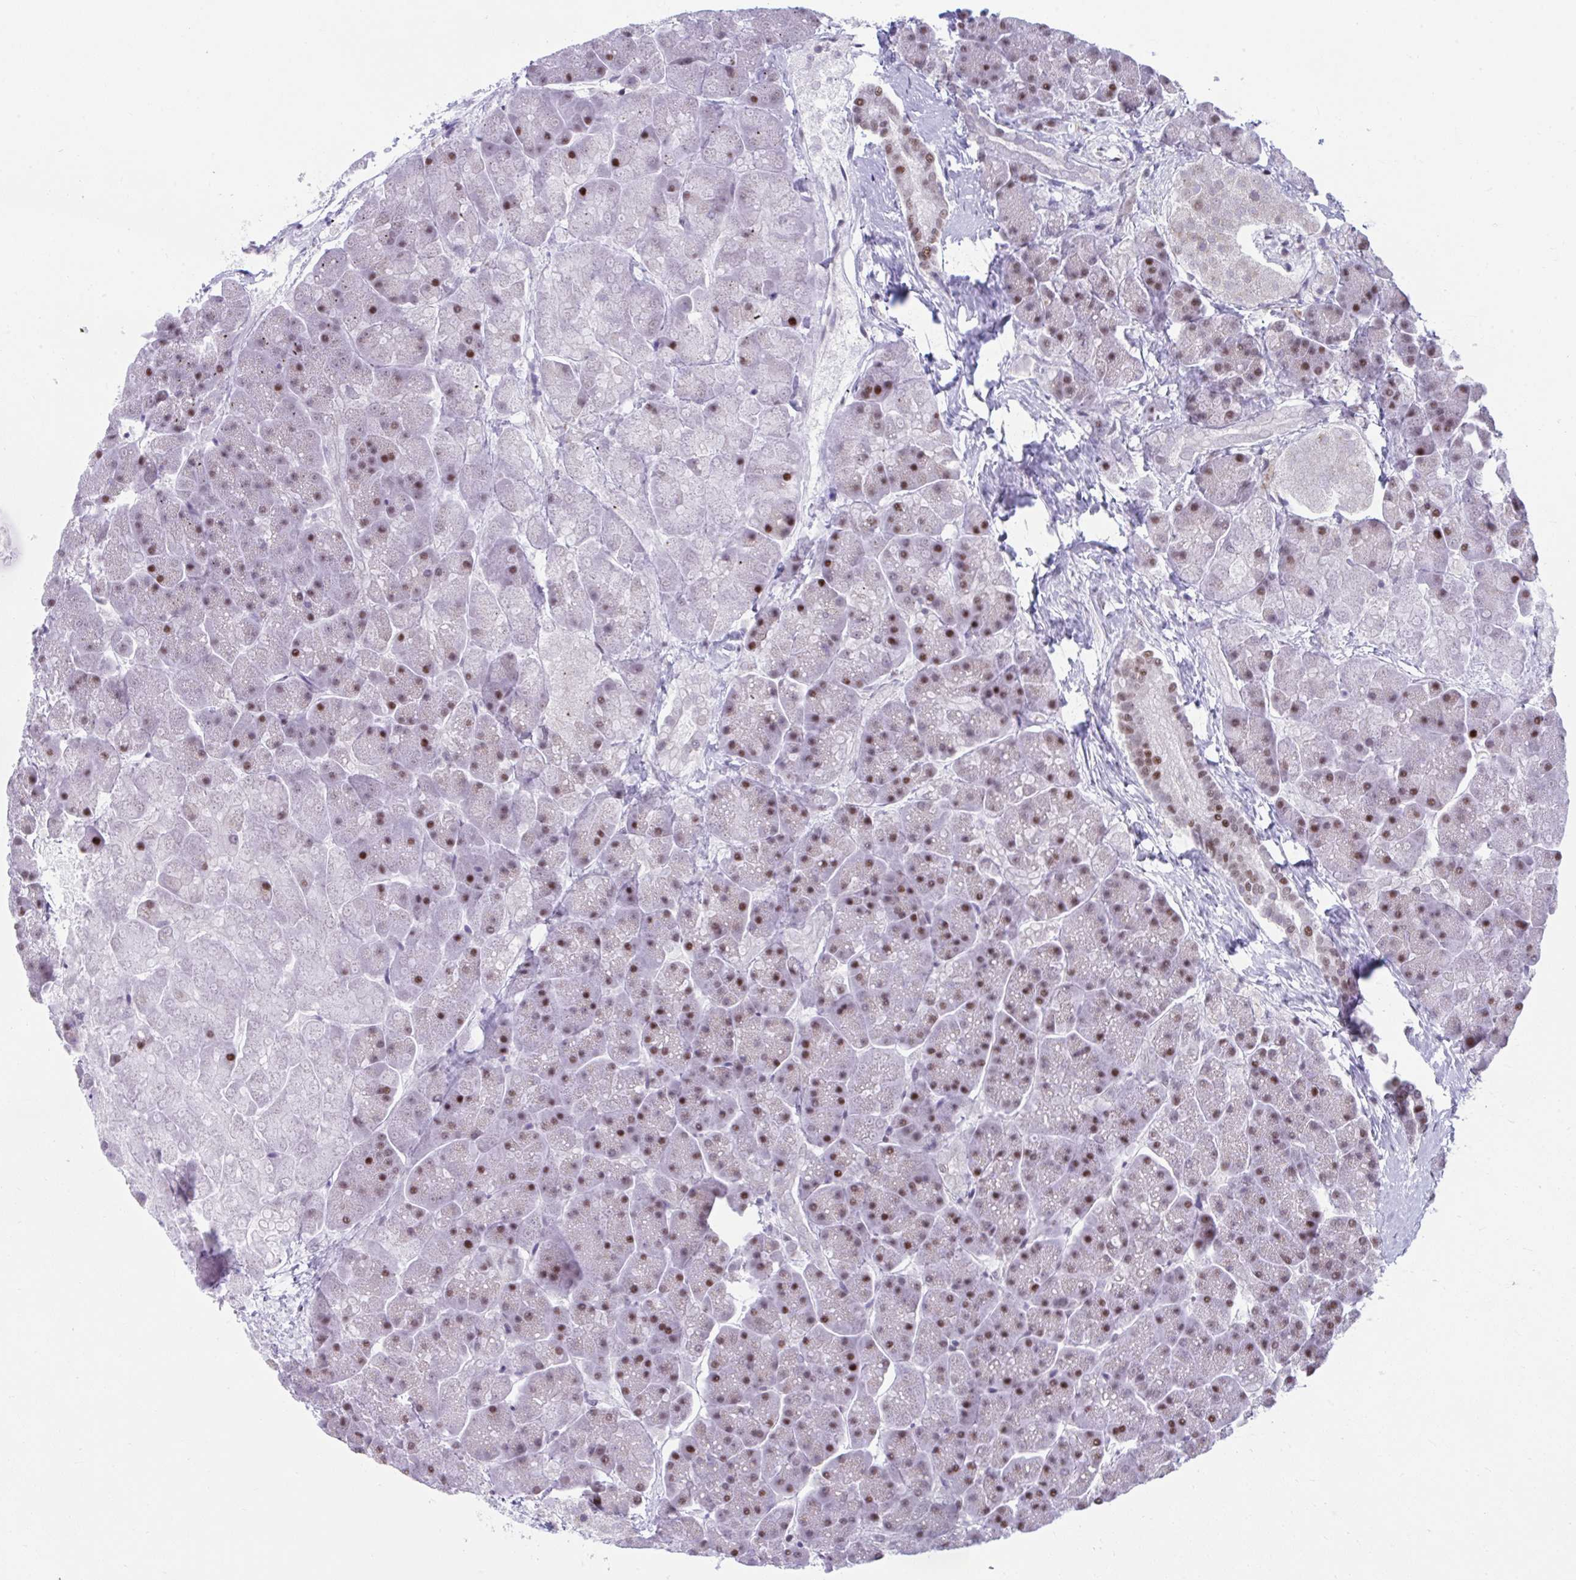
{"staining": {"intensity": "moderate", "quantity": "25%-75%", "location": "nuclear"}, "tissue": "pancreas", "cell_type": "Exocrine glandular cells", "image_type": "normal", "snomed": [{"axis": "morphology", "description": "Normal tissue, NOS"}, {"axis": "topography", "description": "Pancreas"}, {"axis": "topography", "description": "Peripheral nerve tissue"}], "caption": "Pancreas stained with DAB IHC reveals medium levels of moderate nuclear staining in about 25%-75% of exocrine glandular cells.", "gene": "SLC35C2", "patient": {"sex": "male", "age": 54}}